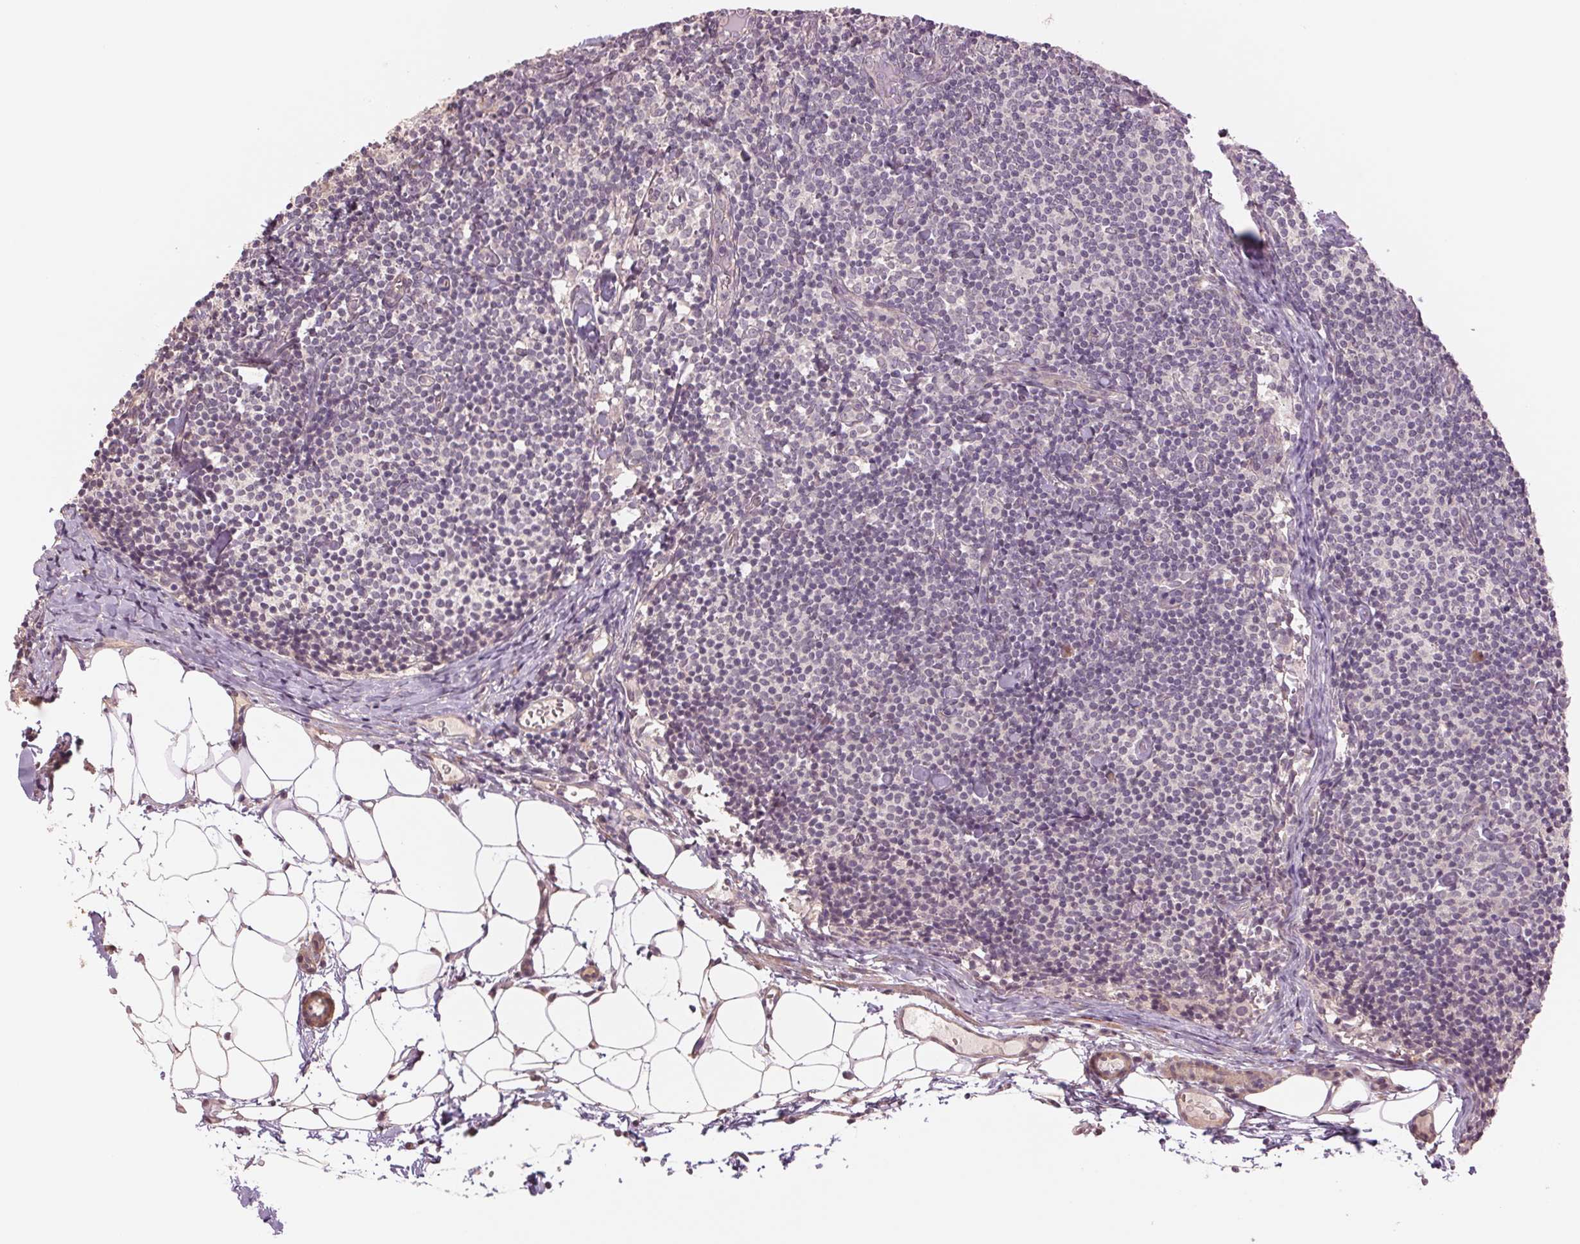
{"staining": {"intensity": "weak", "quantity": "<25%", "location": "cytoplasmic/membranous"}, "tissue": "lymph node", "cell_type": "Germinal center cells", "image_type": "normal", "snomed": [{"axis": "morphology", "description": "Normal tissue, NOS"}, {"axis": "topography", "description": "Lymph node"}], "caption": "Micrograph shows no protein expression in germinal center cells of benign lymph node.", "gene": "PPIAL4A", "patient": {"sex": "female", "age": 41}}